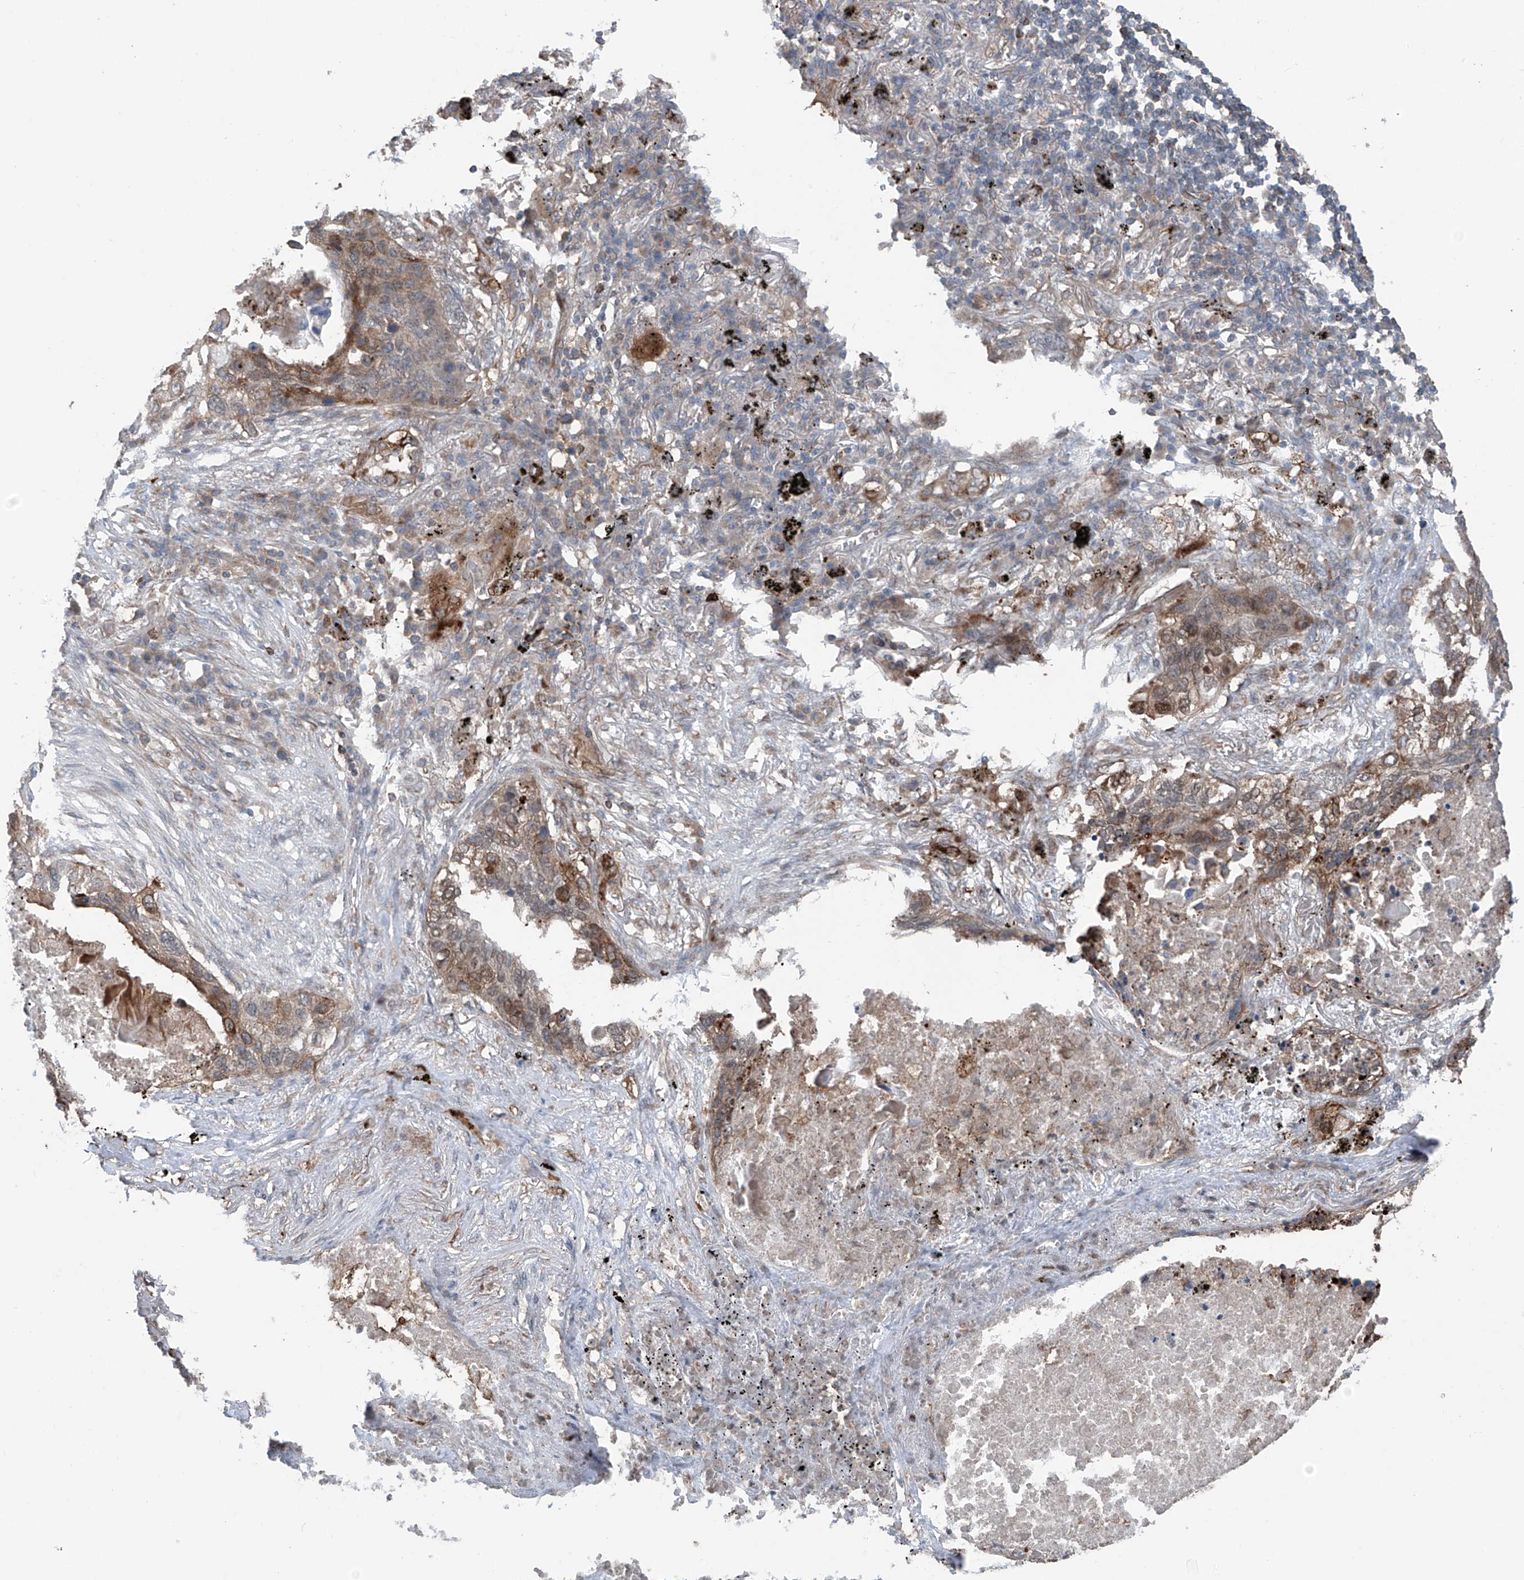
{"staining": {"intensity": "moderate", "quantity": "<25%", "location": "cytoplasmic/membranous"}, "tissue": "lung cancer", "cell_type": "Tumor cells", "image_type": "cancer", "snomed": [{"axis": "morphology", "description": "Squamous cell carcinoma, NOS"}, {"axis": "topography", "description": "Lung"}], "caption": "Immunohistochemistry (IHC) micrograph of human lung squamous cell carcinoma stained for a protein (brown), which exhibits low levels of moderate cytoplasmic/membranous positivity in about <25% of tumor cells.", "gene": "SAMD3", "patient": {"sex": "female", "age": 63}}